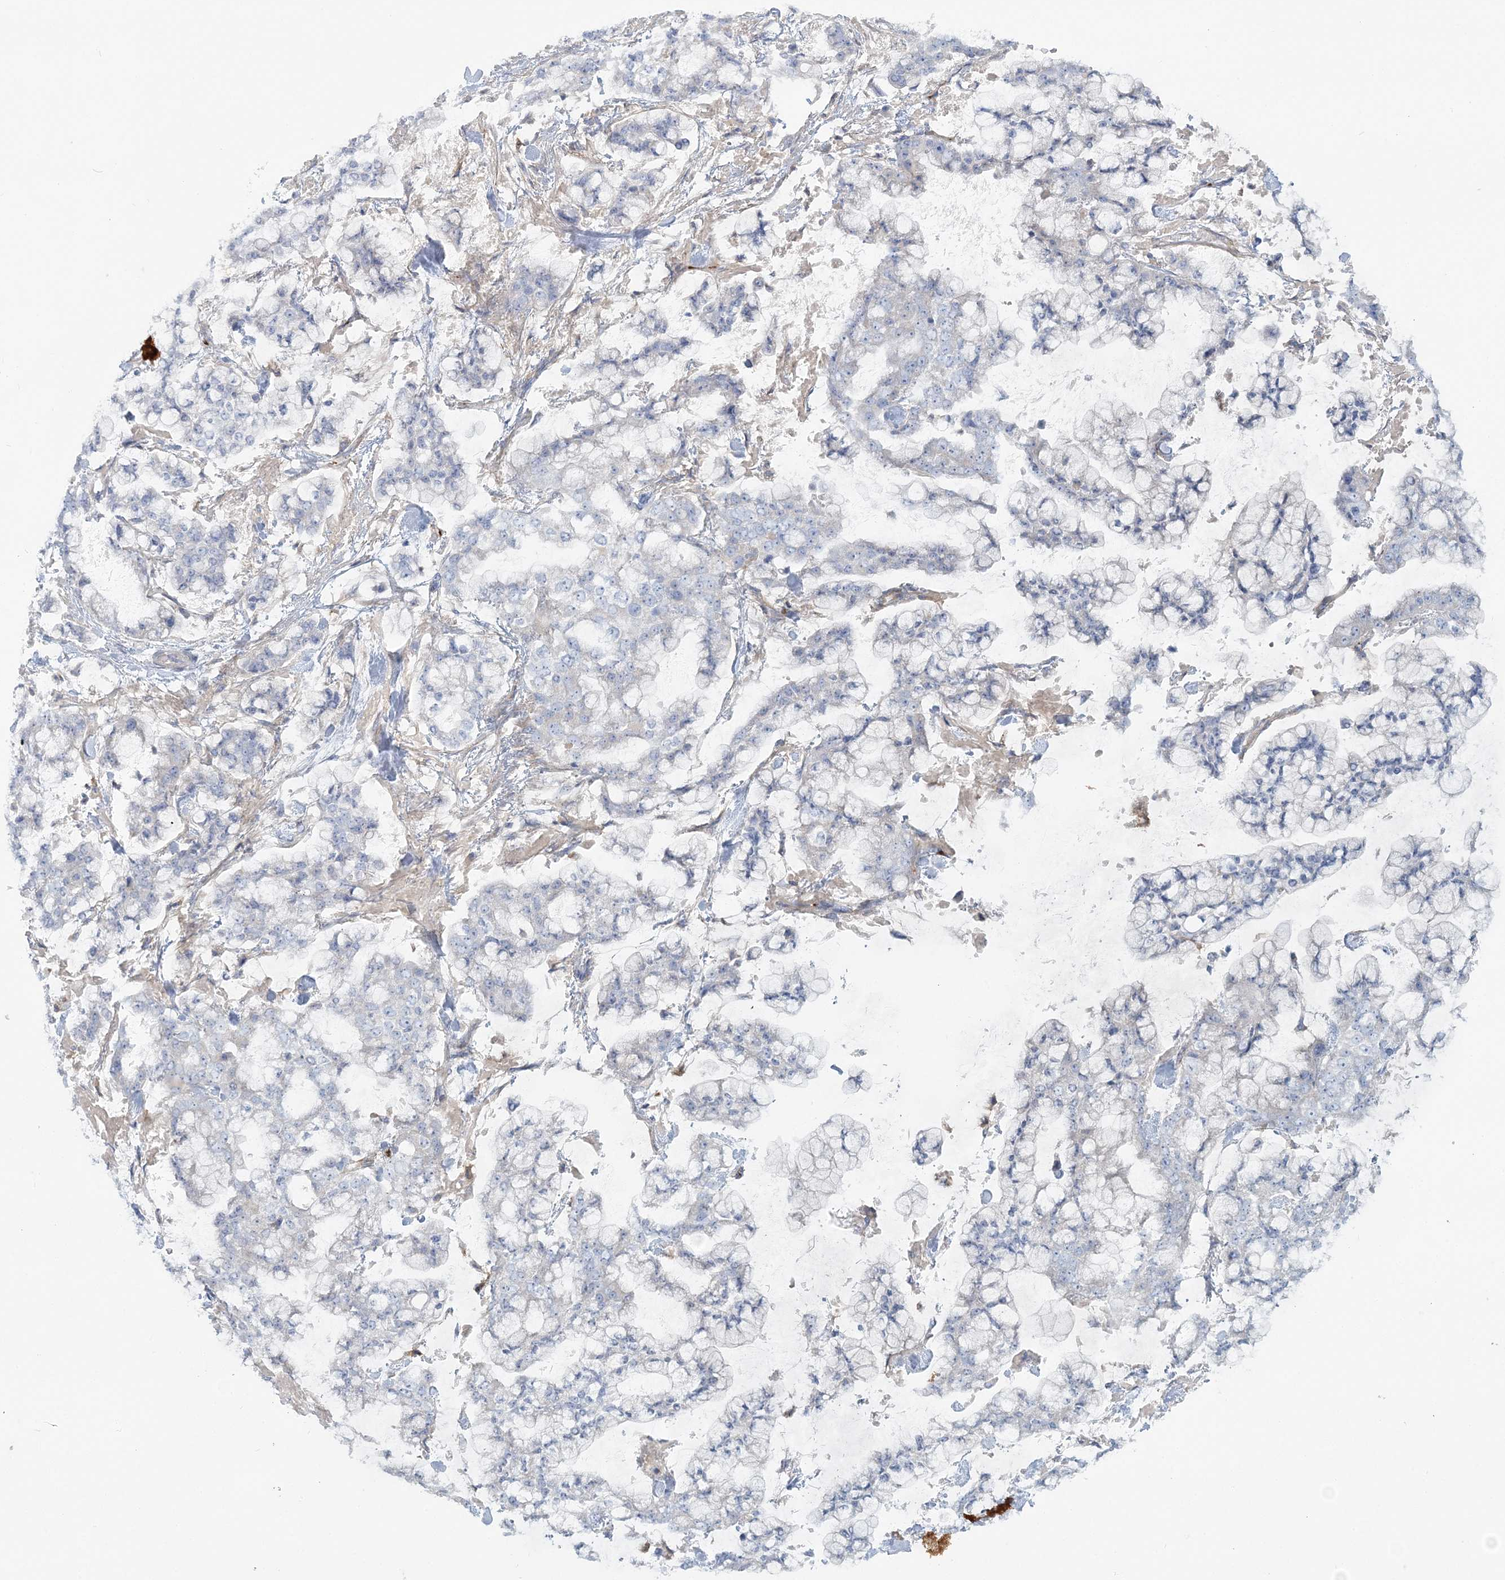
{"staining": {"intensity": "negative", "quantity": "none", "location": "none"}, "tissue": "stomach cancer", "cell_type": "Tumor cells", "image_type": "cancer", "snomed": [{"axis": "morphology", "description": "Normal tissue, NOS"}, {"axis": "morphology", "description": "Adenocarcinoma, NOS"}, {"axis": "topography", "description": "Stomach, upper"}, {"axis": "topography", "description": "Stomach"}], "caption": "IHC micrograph of human stomach cancer (adenocarcinoma) stained for a protein (brown), which exhibits no staining in tumor cells.", "gene": "CUEDC2", "patient": {"sex": "male", "age": 76}}